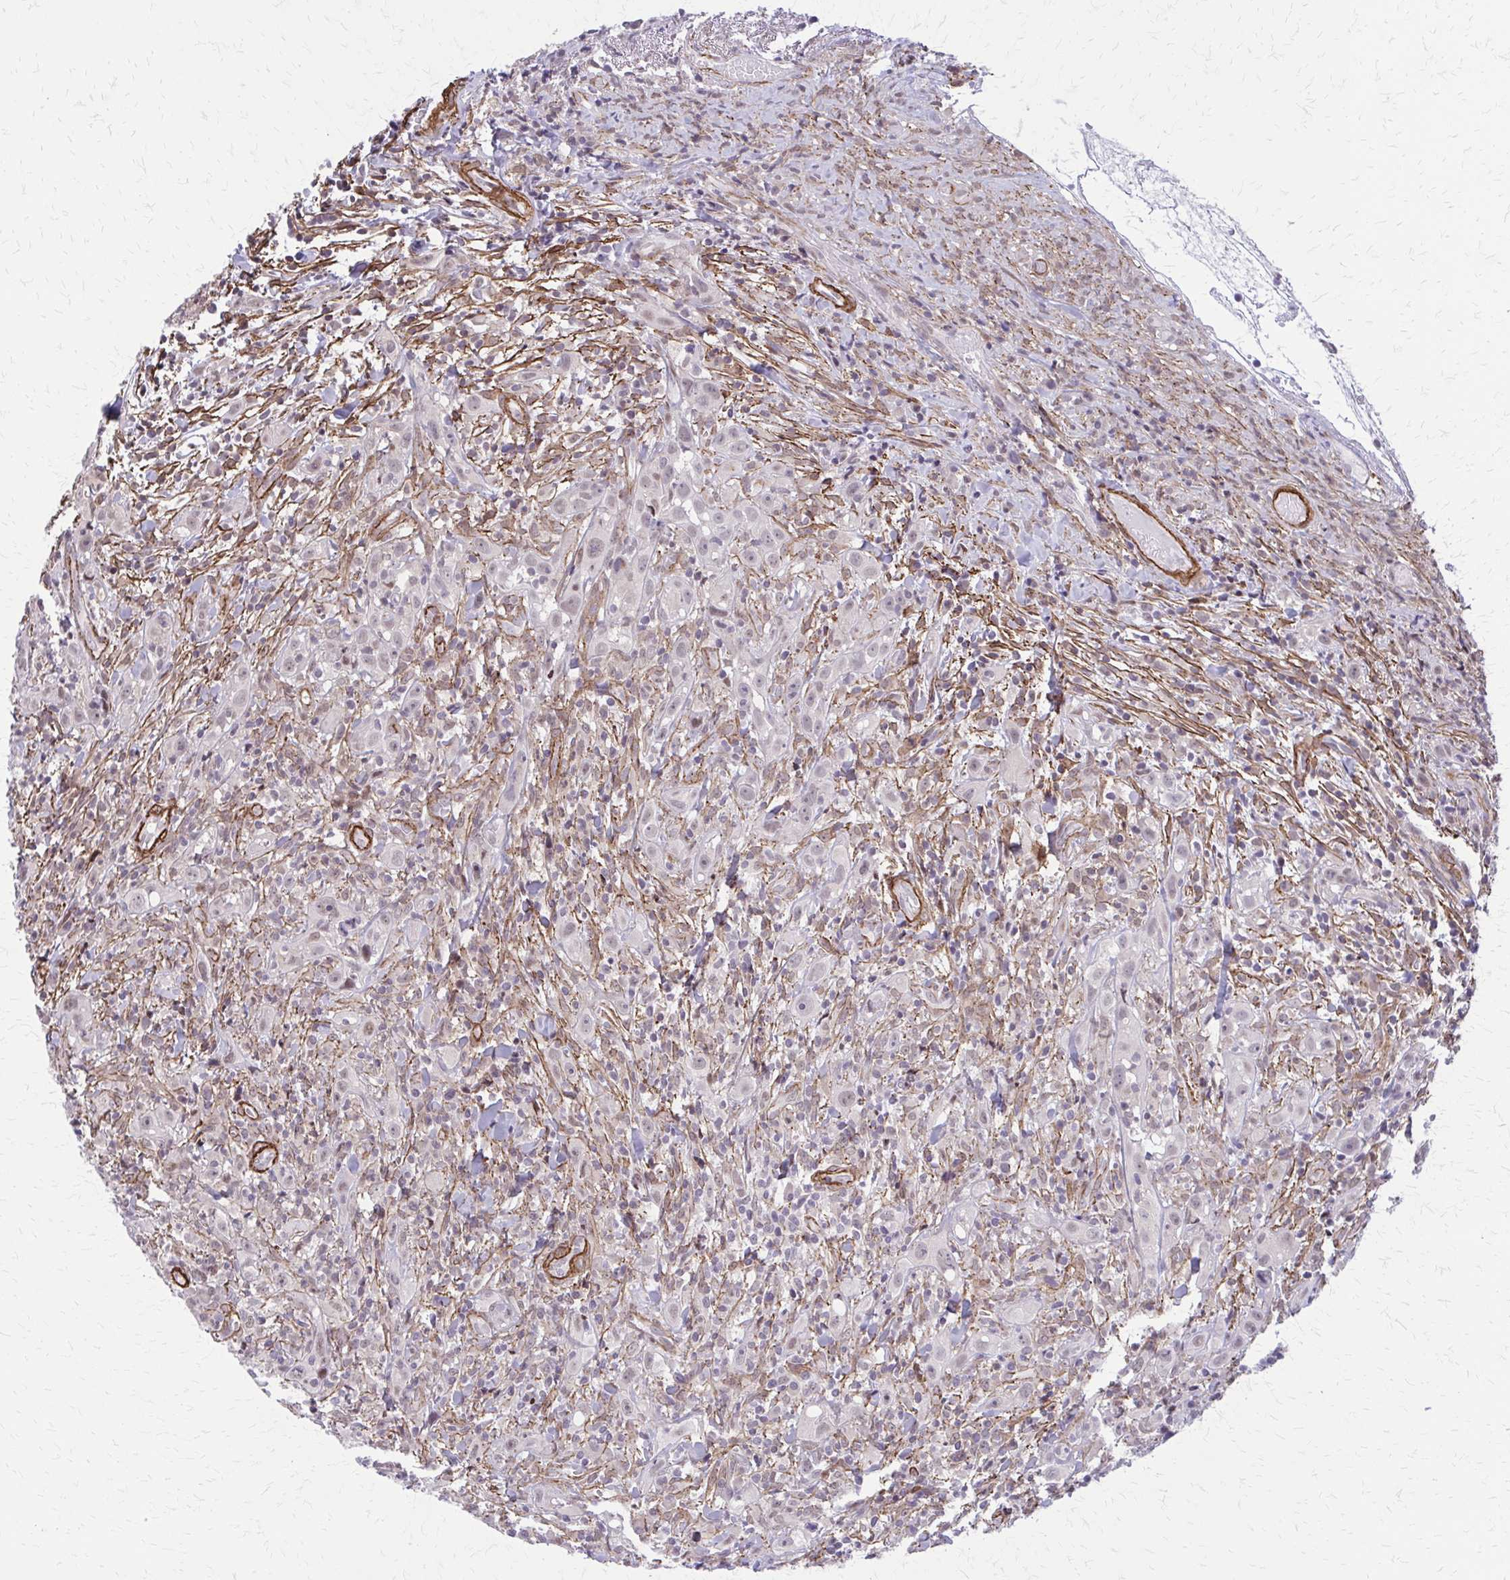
{"staining": {"intensity": "weak", "quantity": "<25%", "location": "nuclear"}, "tissue": "head and neck cancer", "cell_type": "Tumor cells", "image_type": "cancer", "snomed": [{"axis": "morphology", "description": "Squamous cell carcinoma, NOS"}, {"axis": "topography", "description": "Head-Neck"}], "caption": "IHC photomicrograph of neoplastic tissue: squamous cell carcinoma (head and neck) stained with DAB displays no significant protein expression in tumor cells.", "gene": "NRBF2", "patient": {"sex": "female", "age": 95}}